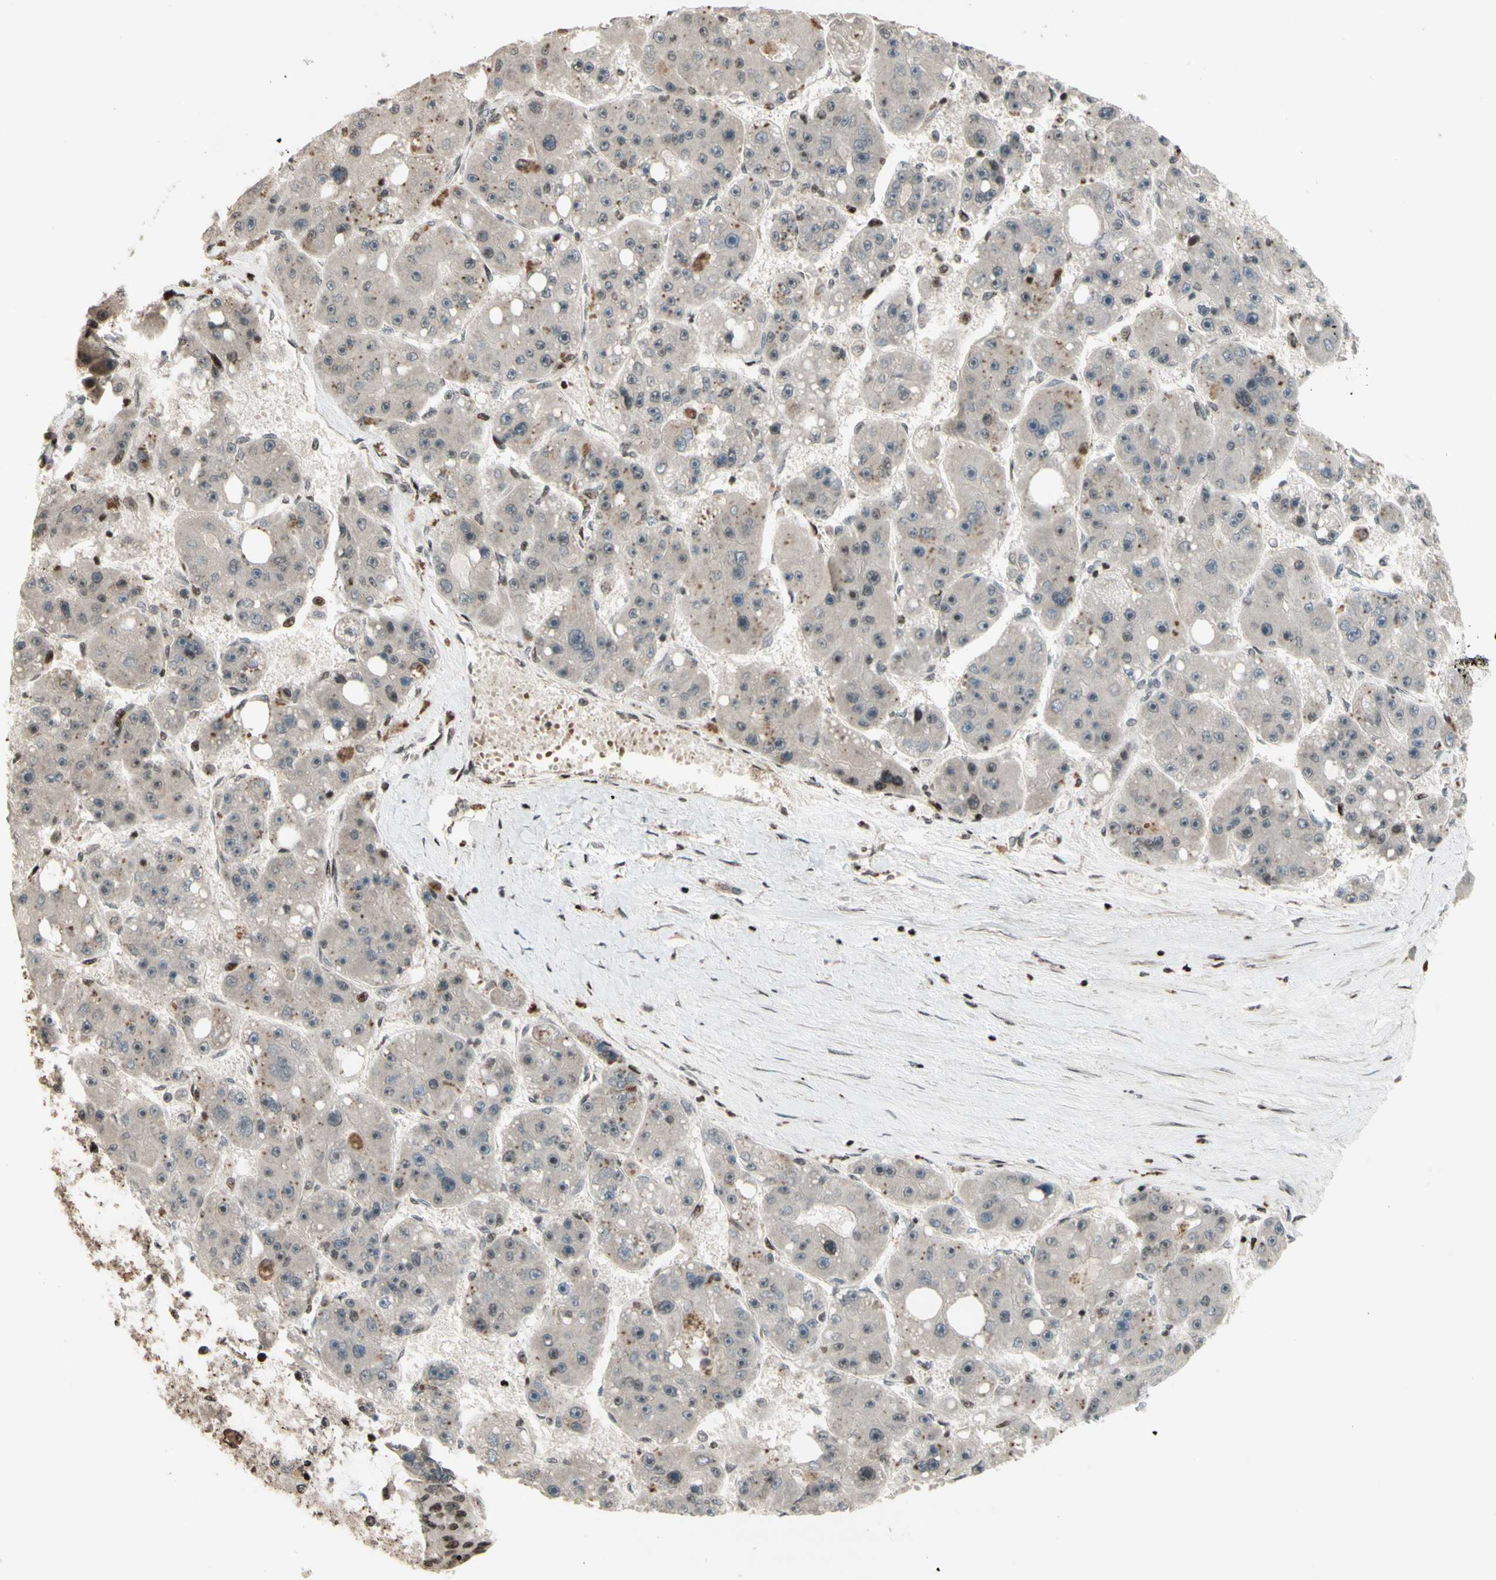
{"staining": {"intensity": "negative", "quantity": "none", "location": "none"}, "tissue": "liver cancer", "cell_type": "Tumor cells", "image_type": "cancer", "snomed": [{"axis": "morphology", "description": "Carcinoma, Hepatocellular, NOS"}, {"axis": "topography", "description": "Liver"}], "caption": "Immunohistochemistry histopathology image of liver hepatocellular carcinoma stained for a protein (brown), which shows no staining in tumor cells.", "gene": "POLA1", "patient": {"sex": "female", "age": 61}}